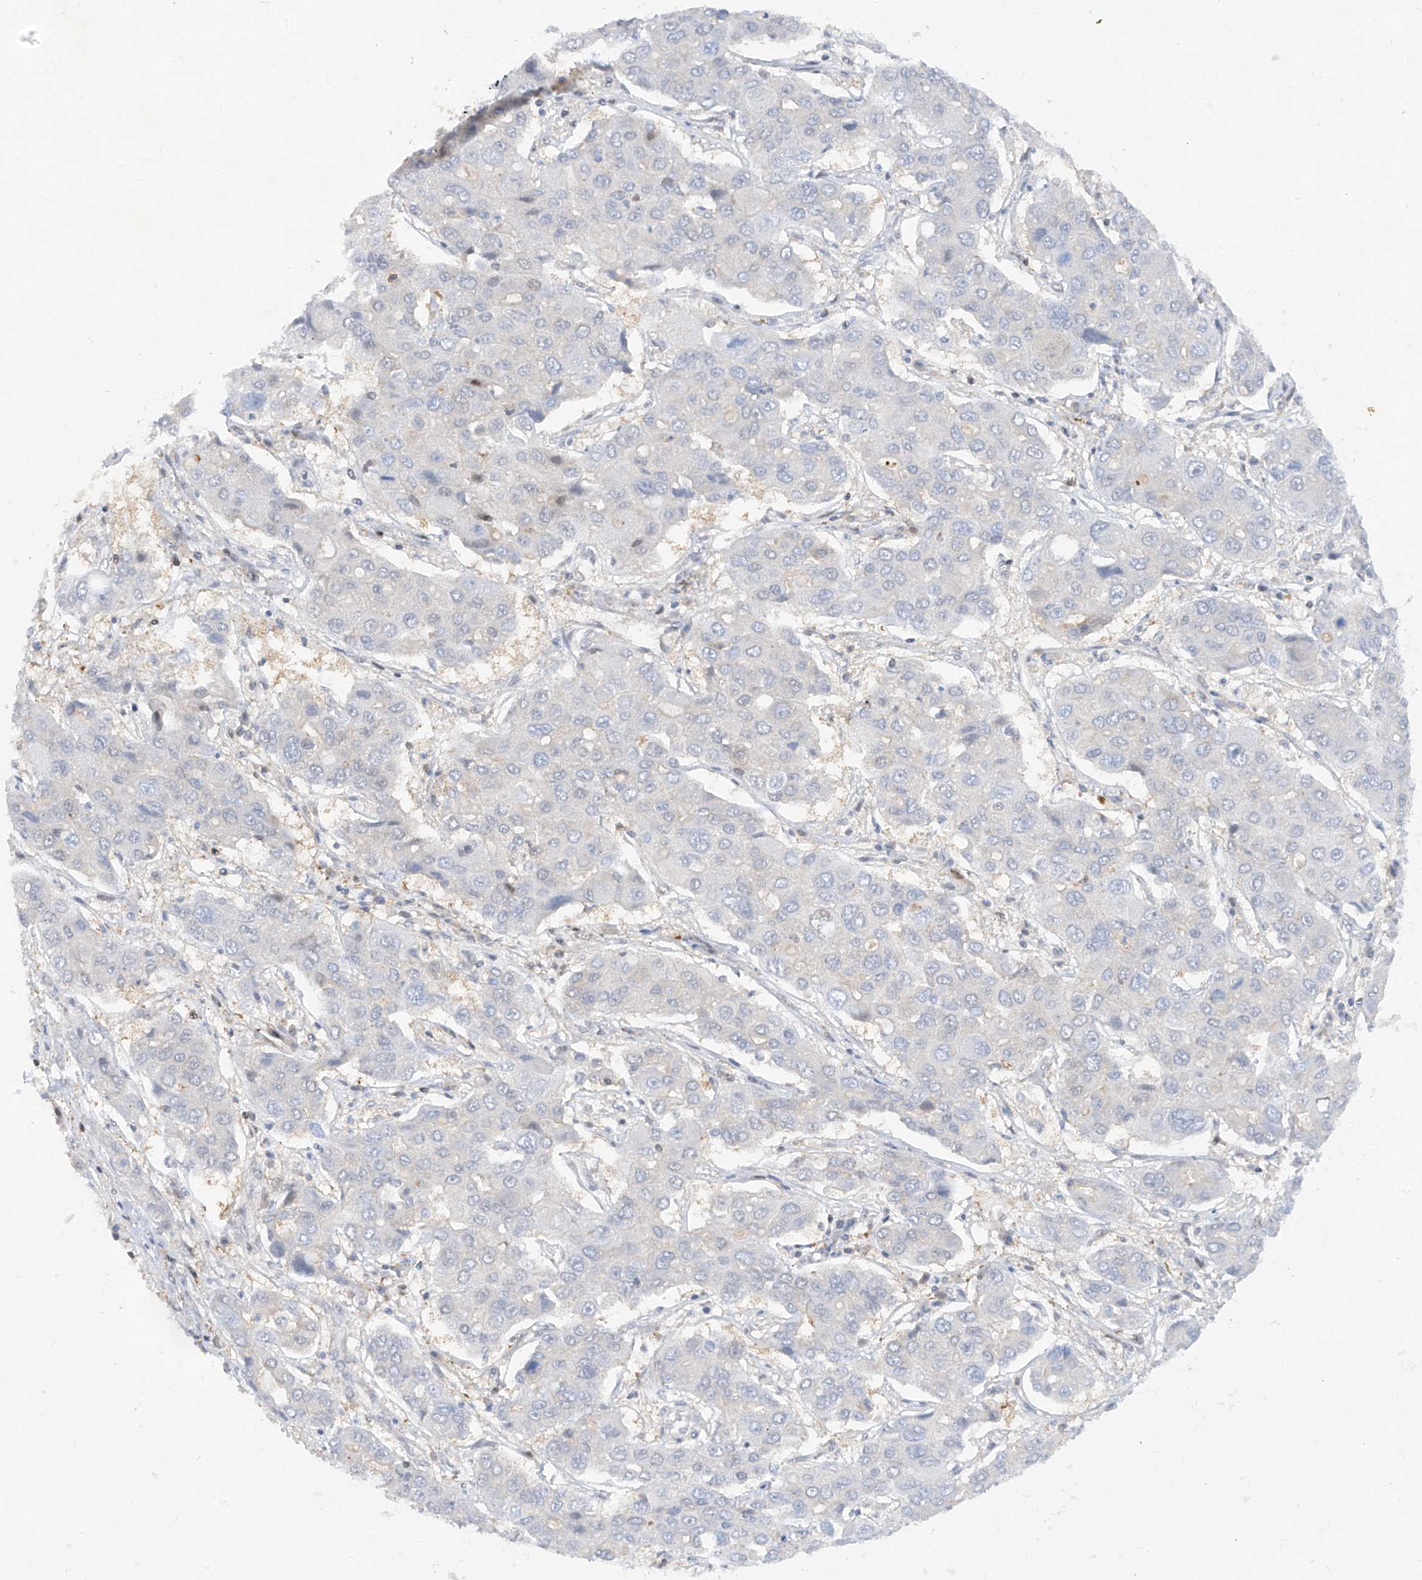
{"staining": {"intensity": "negative", "quantity": "none", "location": "none"}, "tissue": "liver cancer", "cell_type": "Tumor cells", "image_type": "cancer", "snomed": [{"axis": "morphology", "description": "Cholangiocarcinoma"}, {"axis": "topography", "description": "Liver"}], "caption": "Protein analysis of liver cancer reveals no significant expression in tumor cells.", "gene": "ZNF358", "patient": {"sex": "male", "age": 67}}